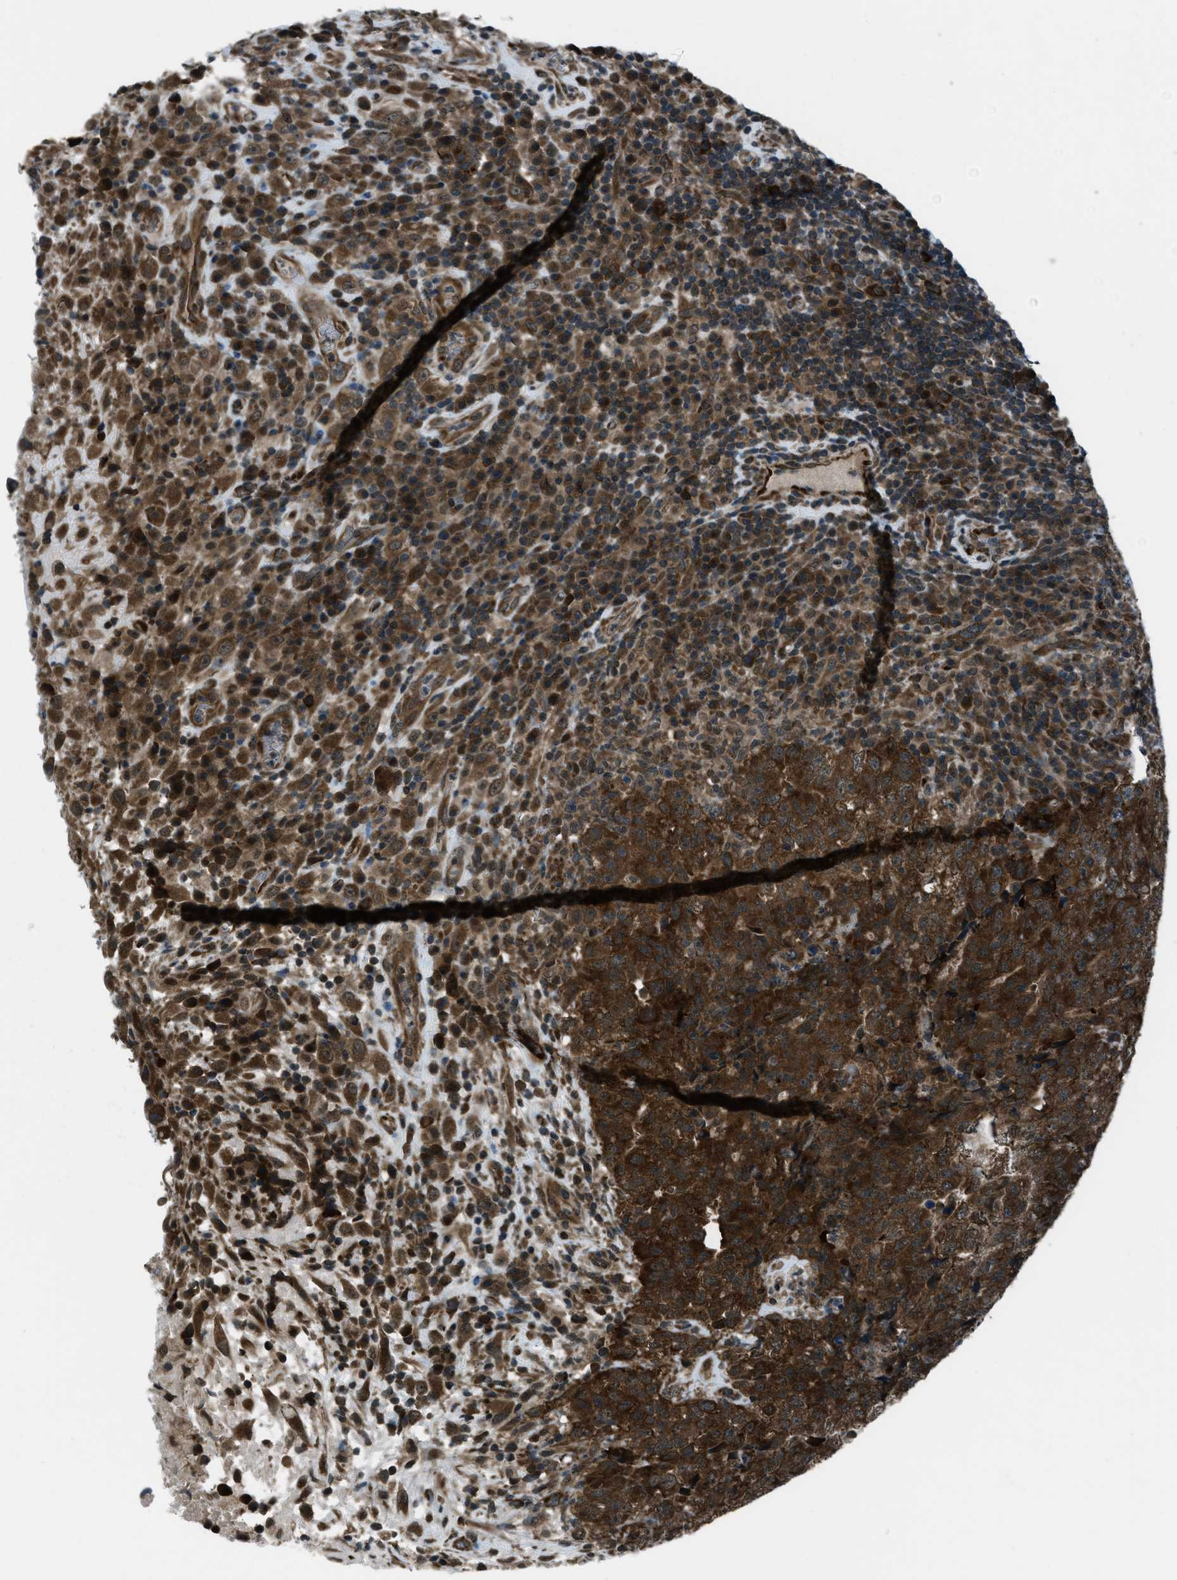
{"staining": {"intensity": "strong", "quantity": ">75%", "location": "cytoplasmic/membranous"}, "tissue": "testis cancer", "cell_type": "Tumor cells", "image_type": "cancer", "snomed": [{"axis": "morphology", "description": "Necrosis, NOS"}, {"axis": "morphology", "description": "Carcinoma, Embryonal, NOS"}, {"axis": "topography", "description": "Testis"}], "caption": "Immunohistochemistry (IHC) image of neoplastic tissue: embryonal carcinoma (testis) stained using IHC shows high levels of strong protein expression localized specifically in the cytoplasmic/membranous of tumor cells, appearing as a cytoplasmic/membranous brown color.", "gene": "ASAP2", "patient": {"sex": "male", "age": 19}}